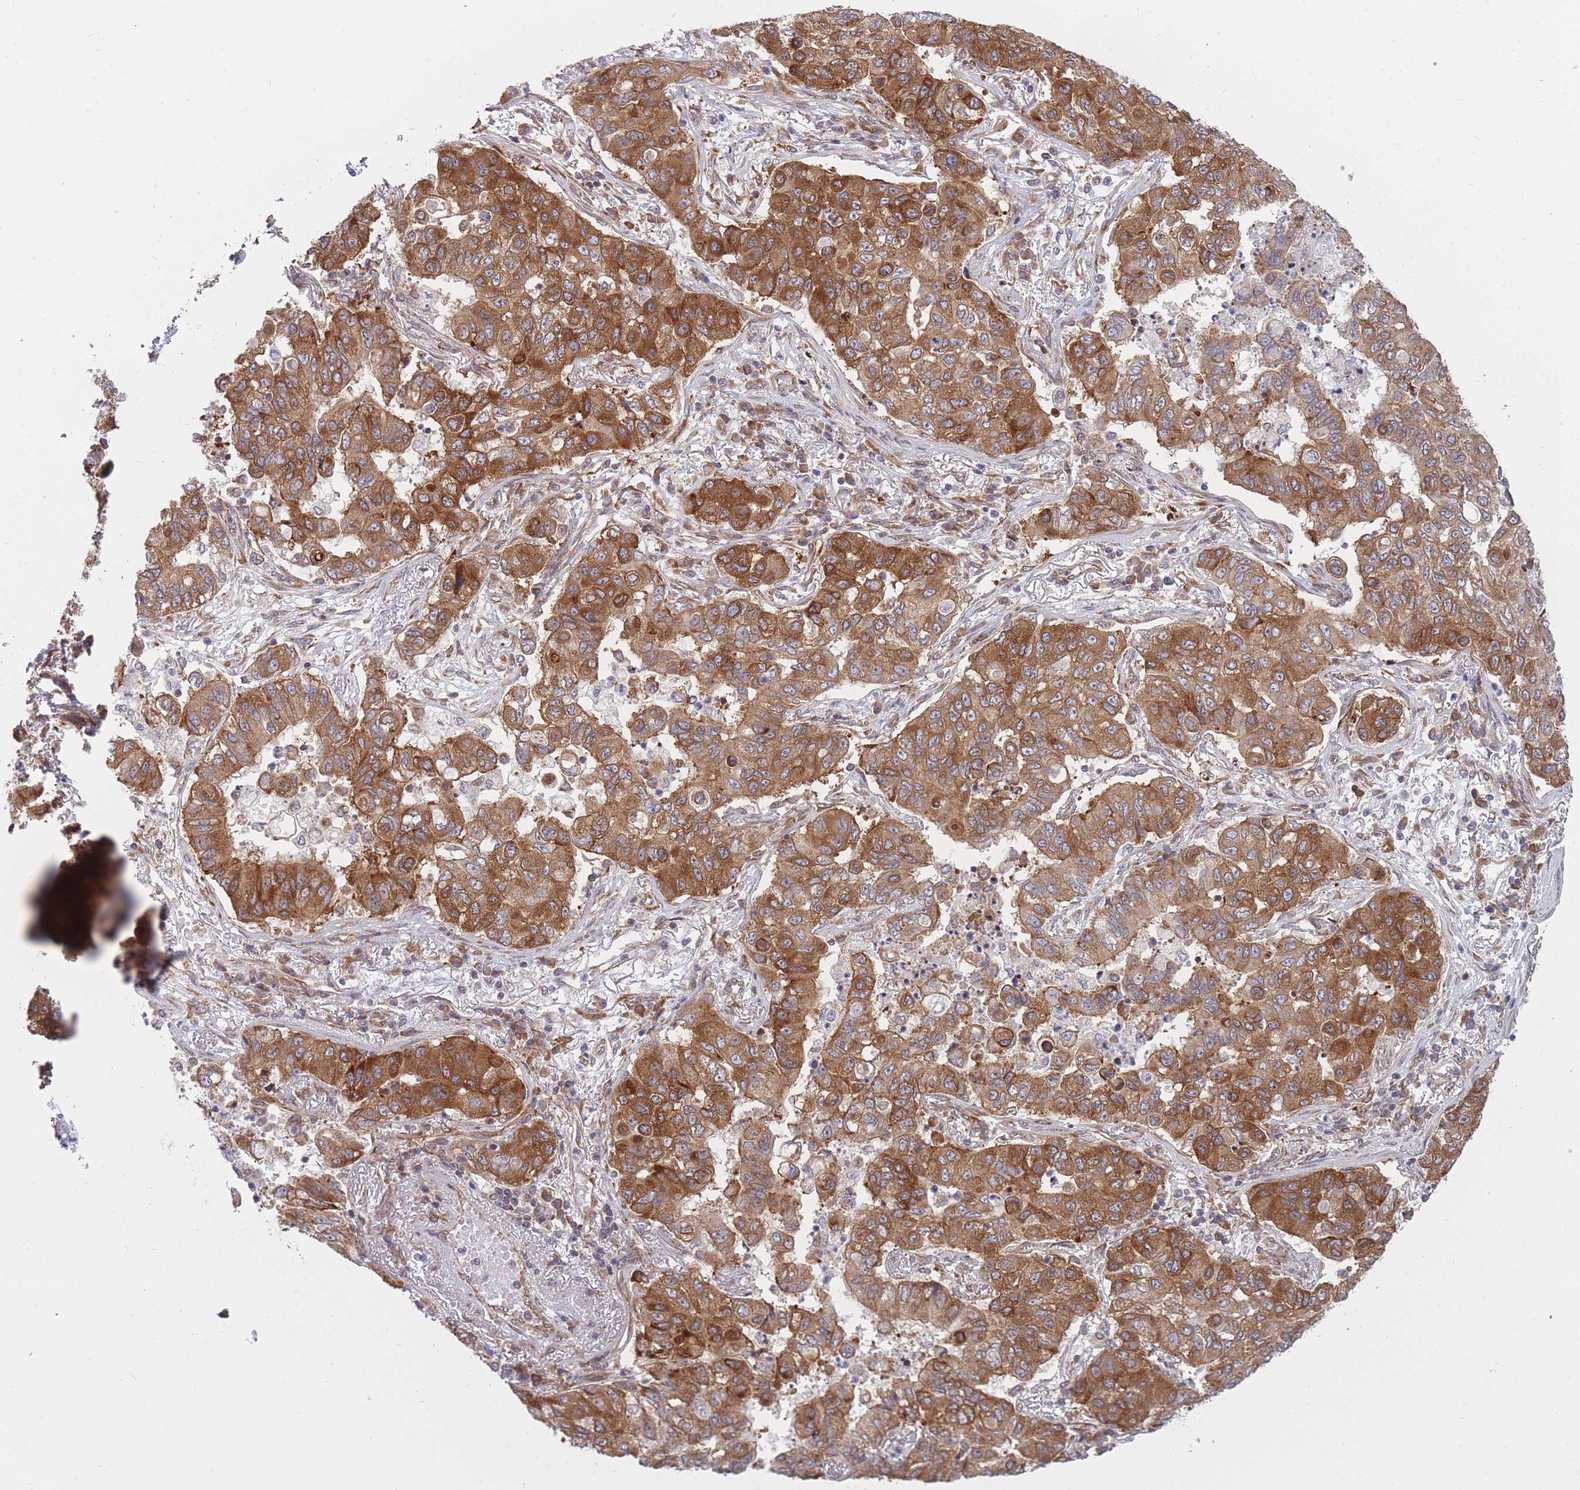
{"staining": {"intensity": "moderate", "quantity": ">75%", "location": "cytoplasmic/membranous"}, "tissue": "lung cancer", "cell_type": "Tumor cells", "image_type": "cancer", "snomed": [{"axis": "morphology", "description": "Squamous cell carcinoma, NOS"}, {"axis": "topography", "description": "Lung"}], "caption": "Squamous cell carcinoma (lung) stained with a protein marker demonstrates moderate staining in tumor cells.", "gene": "CCDC124", "patient": {"sex": "male", "age": 74}}